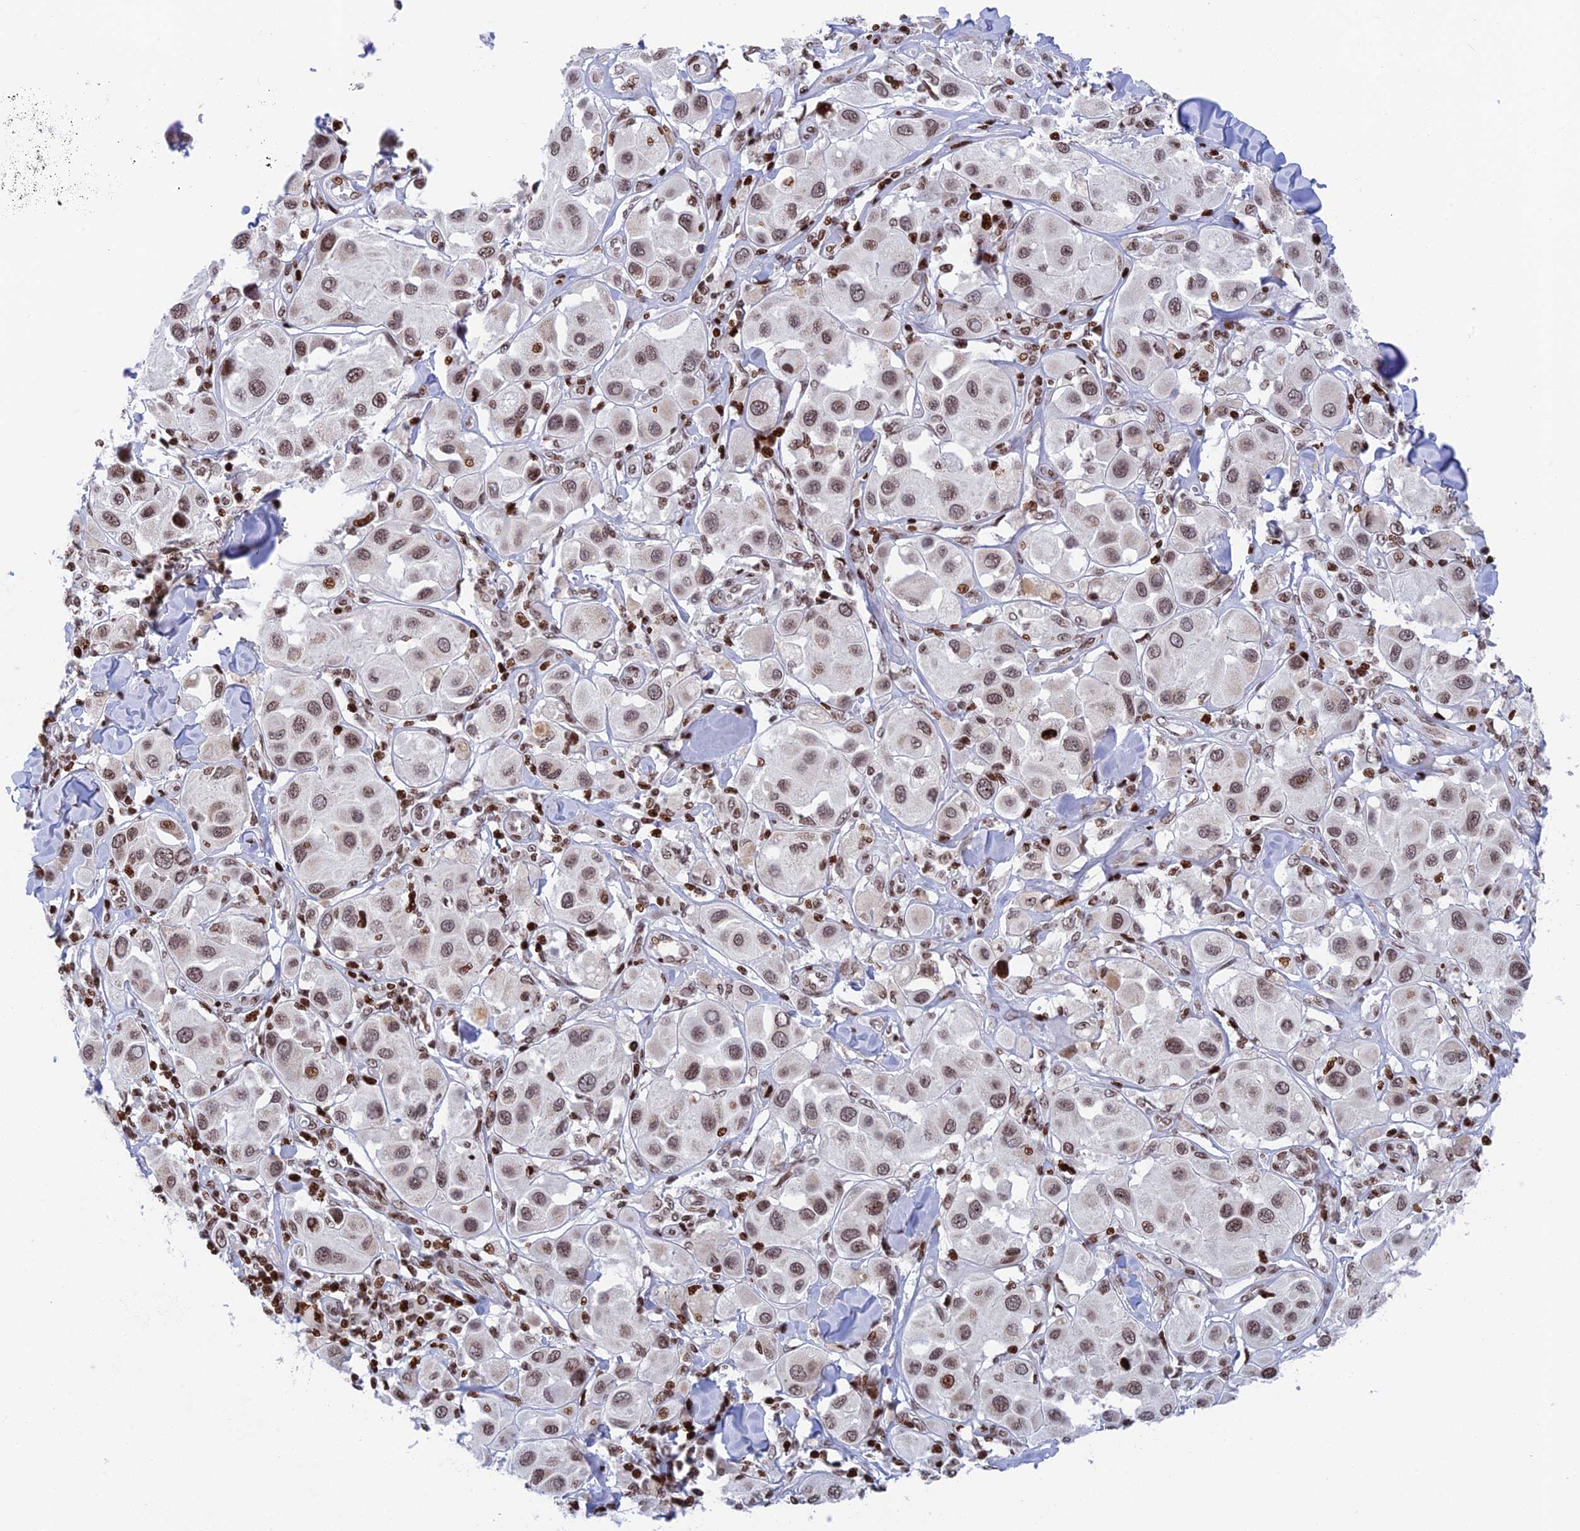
{"staining": {"intensity": "weak", "quantity": ">75%", "location": "nuclear"}, "tissue": "melanoma", "cell_type": "Tumor cells", "image_type": "cancer", "snomed": [{"axis": "morphology", "description": "Malignant melanoma, Metastatic site"}, {"axis": "topography", "description": "Skin"}], "caption": "A high-resolution photomicrograph shows immunohistochemistry staining of melanoma, which exhibits weak nuclear staining in approximately >75% of tumor cells.", "gene": "RPAP1", "patient": {"sex": "male", "age": 41}}